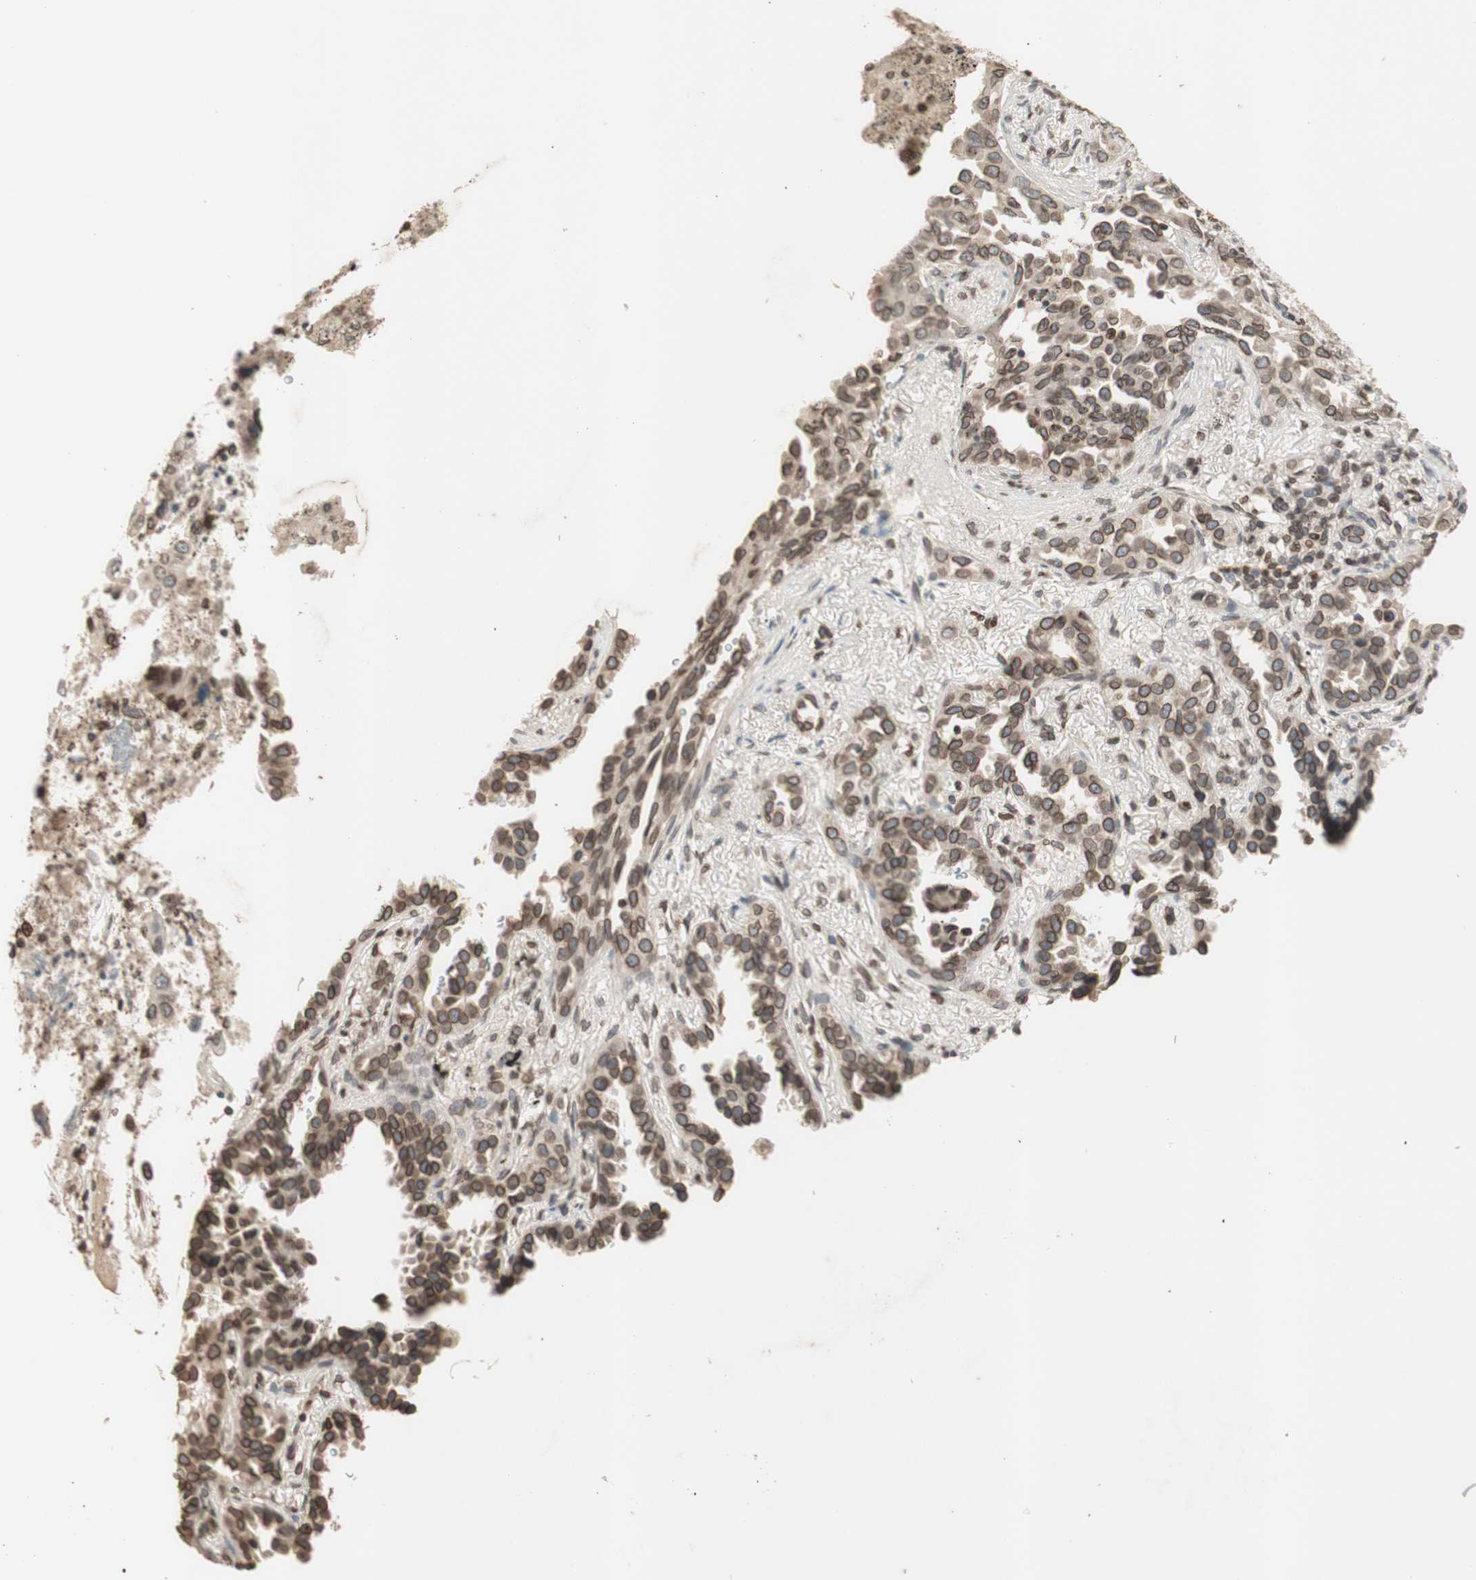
{"staining": {"intensity": "moderate", "quantity": ">75%", "location": "cytoplasmic/membranous,nuclear"}, "tissue": "lung cancer", "cell_type": "Tumor cells", "image_type": "cancer", "snomed": [{"axis": "morphology", "description": "Normal tissue, NOS"}, {"axis": "morphology", "description": "Adenocarcinoma, NOS"}, {"axis": "topography", "description": "Lung"}], "caption": "DAB (3,3'-diaminobenzidine) immunohistochemical staining of human lung cancer shows moderate cytoplasmic/membranous and nuclear protein staining in approximately >75% of tumor cells. The protein of interest is stained brown, and the nuclei are stained in blue (DAB (3,3'-diaminobenzidine) IHC with brightfield microscopy, high magnification).", "gene": "TMPO", "patient": {"sex": "male", "age": 59}}